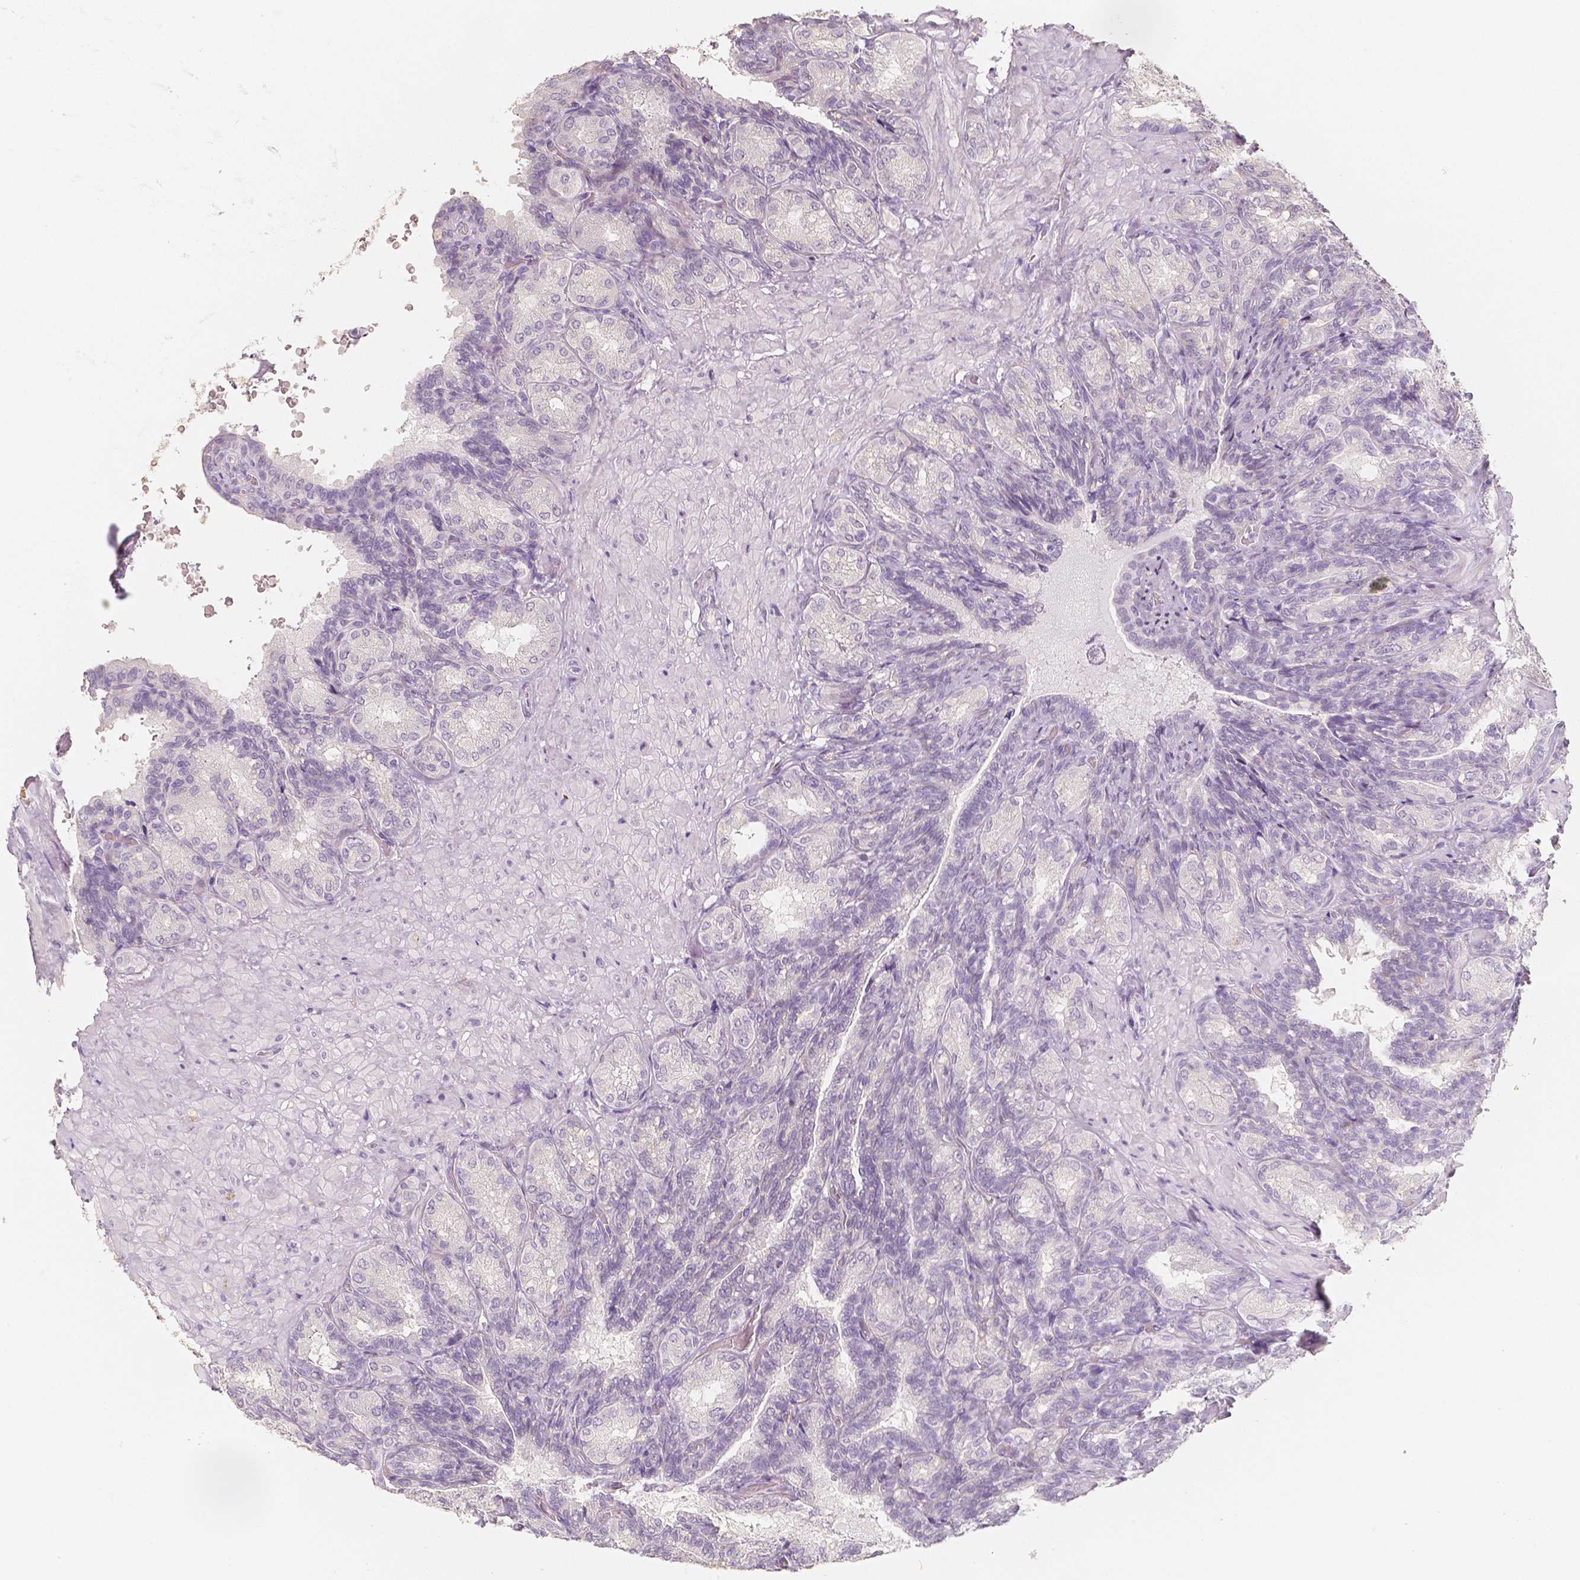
{"staining": {"intensity": "negative", "quantity": "none", "location": "none"}, "tissue": "seminal vesicle", "cell_type": "Glandular cells", "image_type": "normal", "snomed": [{"axis": "morphology", "description": "Normal tissue, NOS"}, {"axis": "topography", "description": "Seminal veicle"}], "caption": "Photomicrograph shows no significant protein staining in glandular cells of benign seminal vesicle. (Stains: DAB immunohistochemistry (IHC) with hematoxylin counter stain, Microscopy: brightfield microscopy at high magnification).", "gene": "NECAB2", "patient": {"sex": "male", "age": 68}}